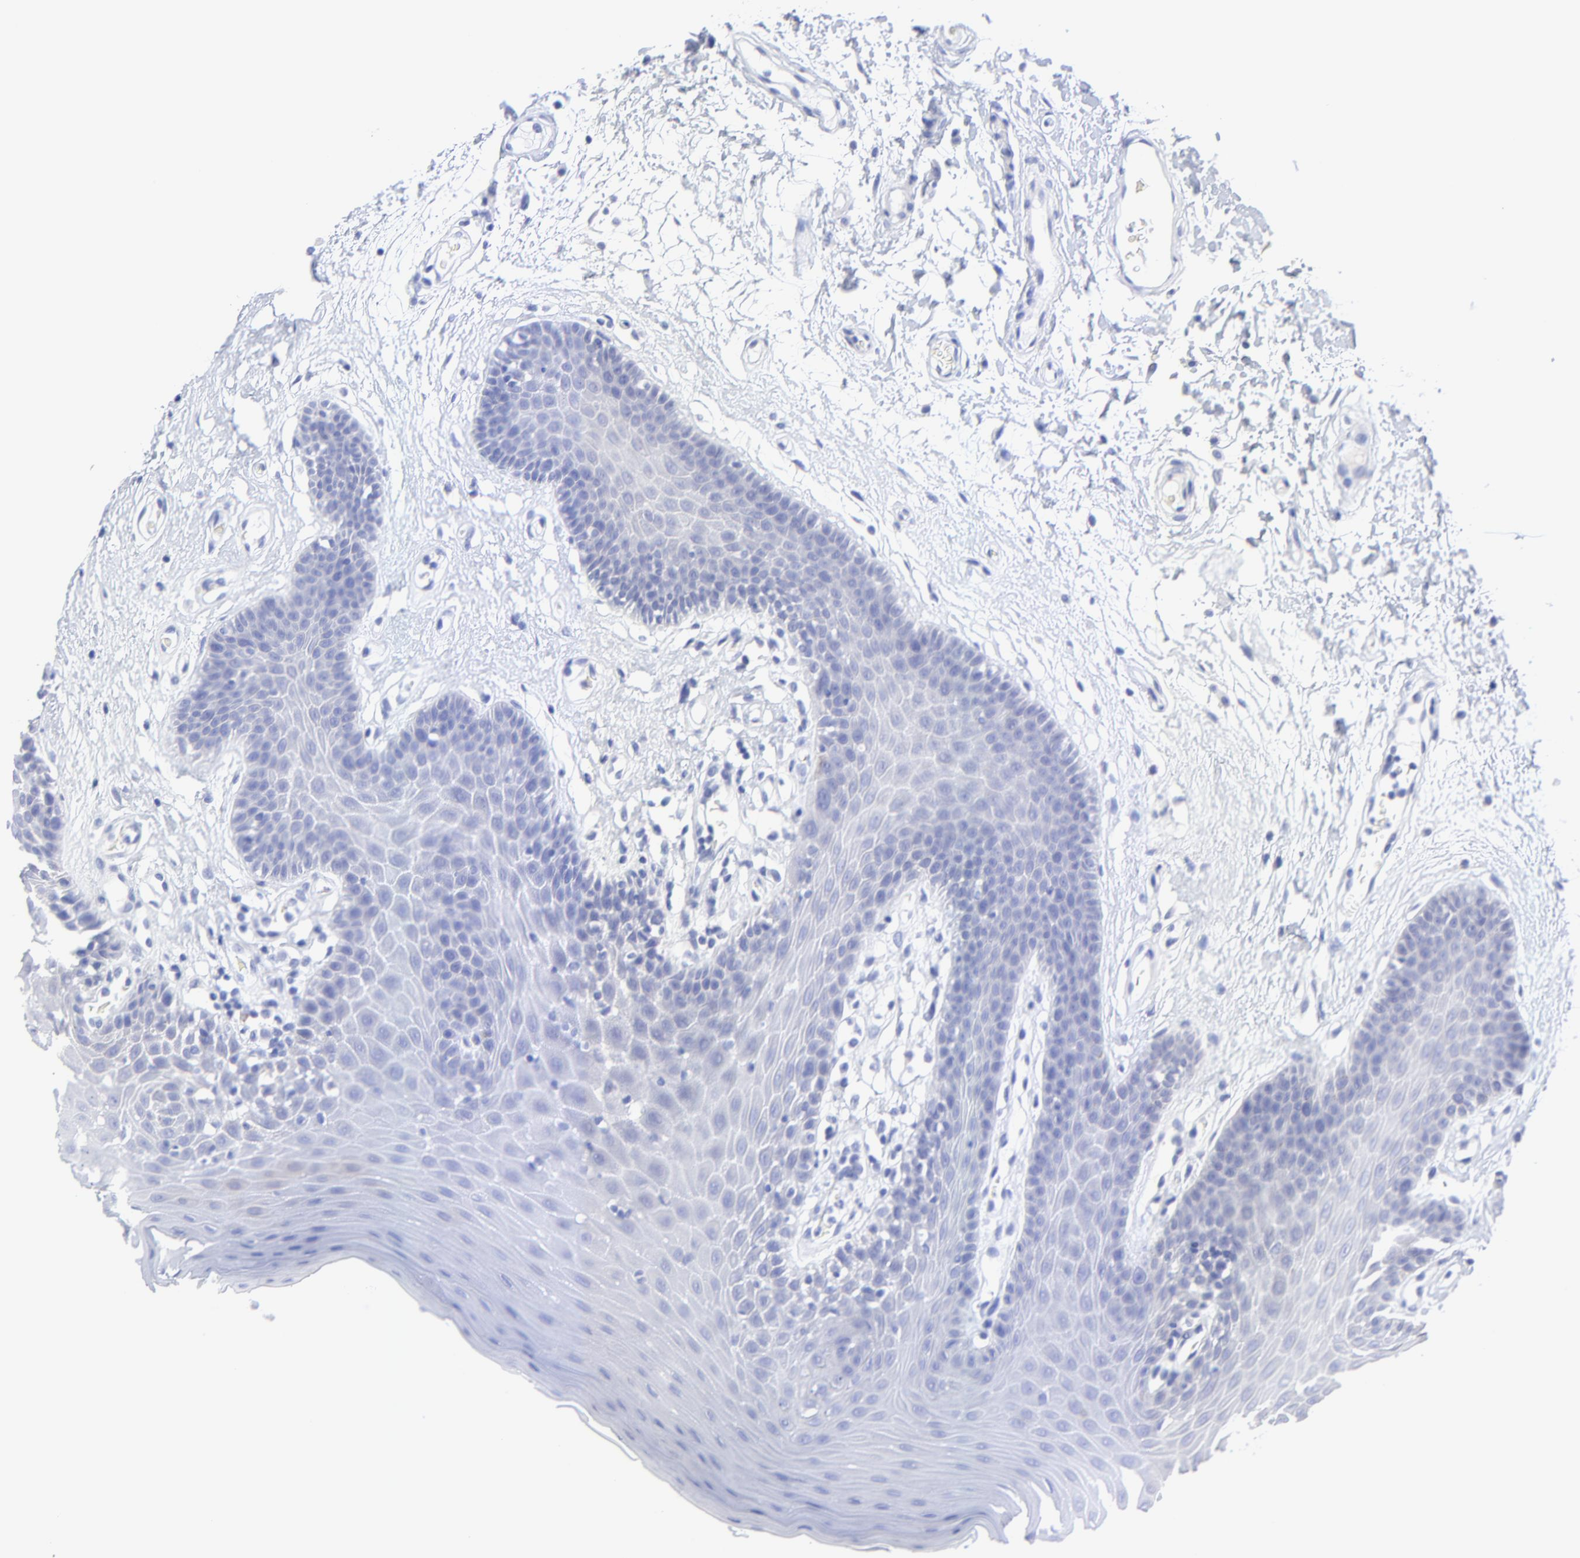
{"staining": {"intensity": "negative", "quantity": "none", "location": "none"}, "tissue": "oral mucosa", "cell_type": "Squamous epithelial cells", "image_type": "normal", "snomed": [{"axis": "morphology", "description": "Normal tissue, NOS"}, {"axis": "morphology", "description": "Squamous cell carcinoma, NOS"}, {"axis": "topography", "description": "Skeletal muscle"}, {"axis": "topography", "description": "Oral tissue"}, {"axis": "topography", "description": "Head-Neck"}], "caption": "IHC histopathology image of benign oral mucosa: oral mucosa stained with DAB shows no significant protein positivity in squamous epithelial cells.", "gene": "ZNF747", "patient": {"sex": "male", "age": 71}}